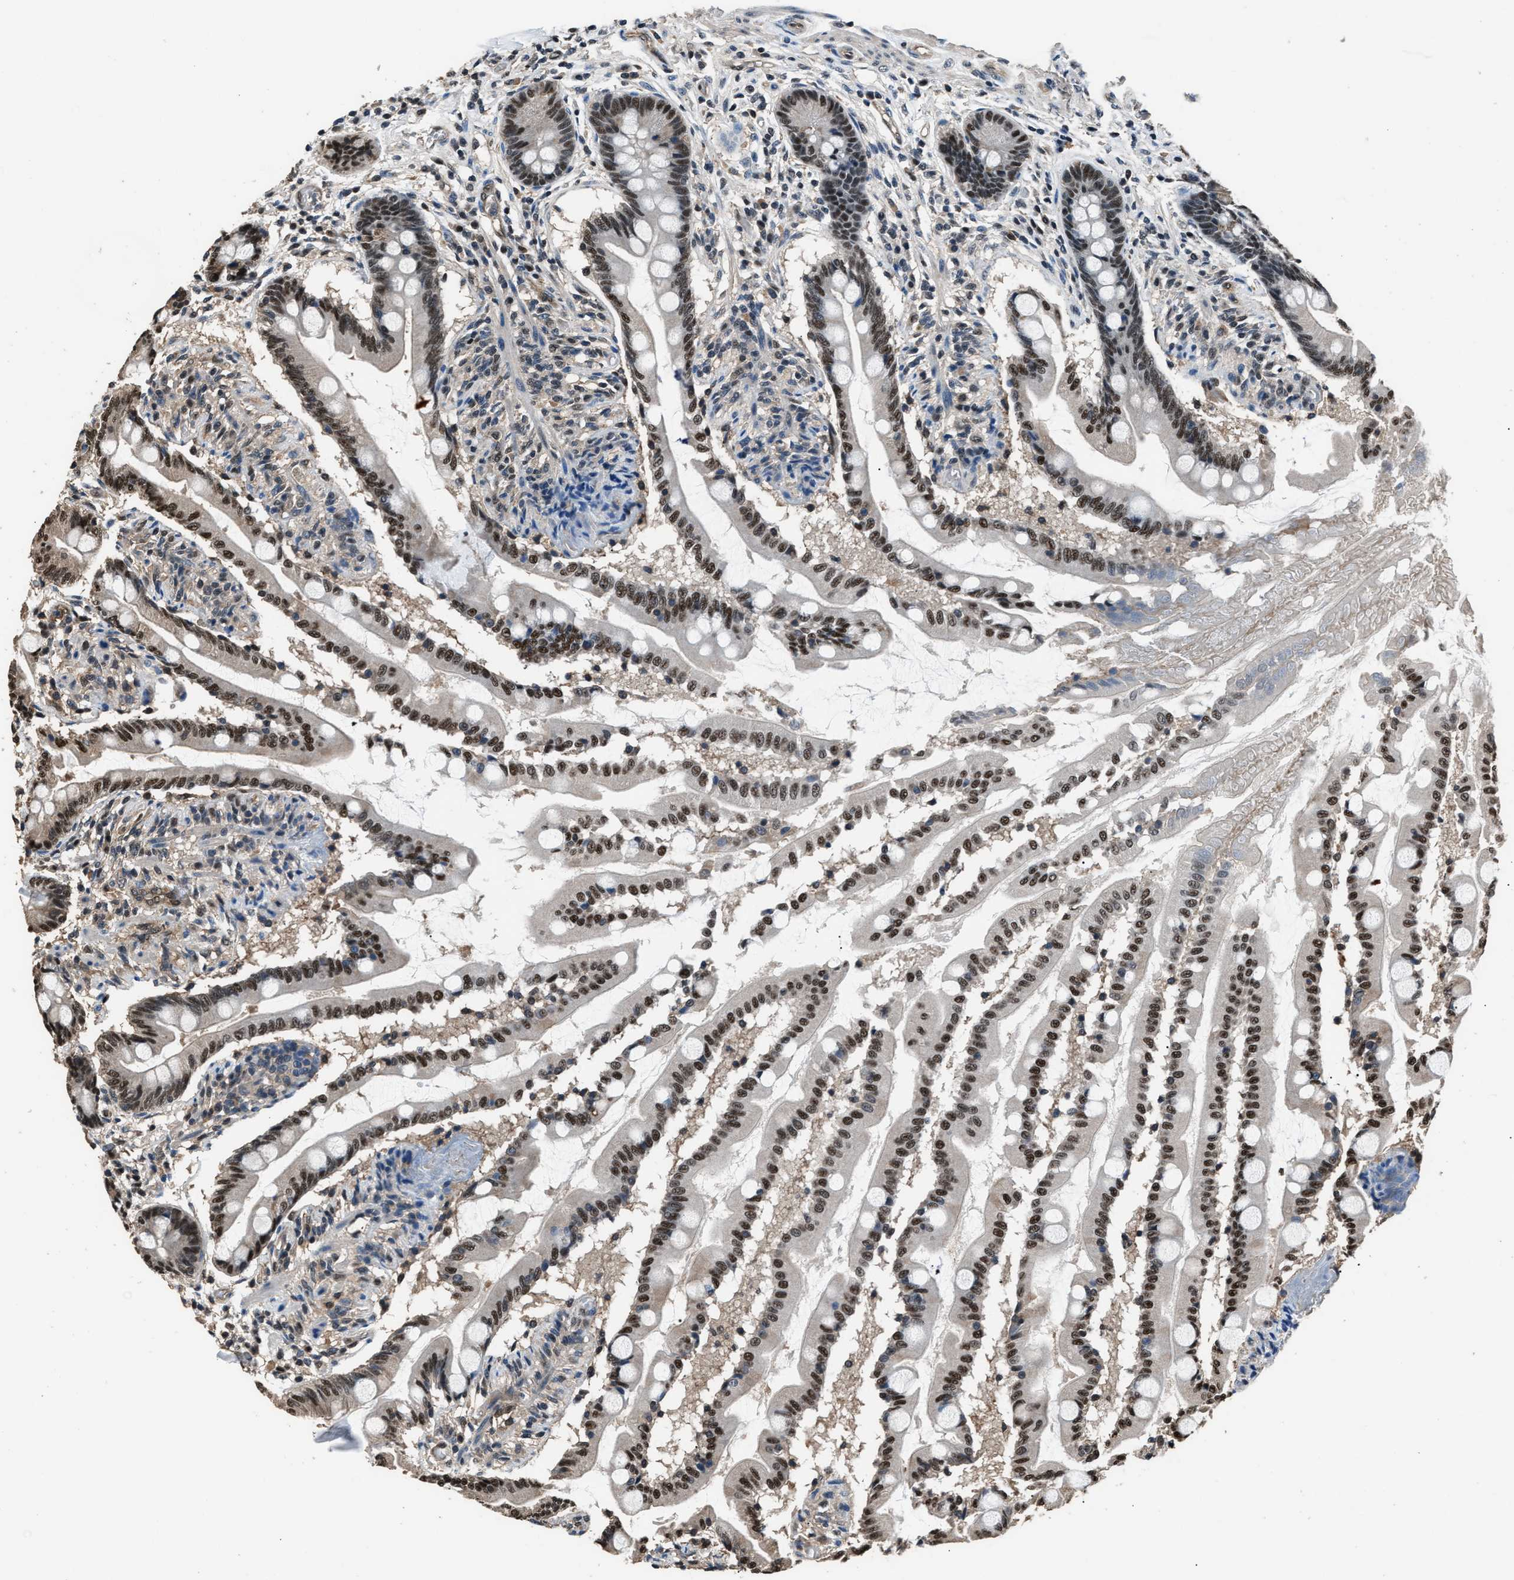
{"staining": {"intensity": "moderate", "quantity": ">75%", "location": "cytoplasmic/membranous,nuclear"}, "tissue": "small intestine", "cell_type": "Glandular cells", "image_type": "normal", "snomed": [{"axis": "morphology", "description": "Normal tissue, NOS"}, {"axis": "topography", "description": "Small intestine"}], "caption": "A micrograph of human small intestine stained for a protein exhibits moderate cytoplasmic/membranous,nuclear brown staining in glandular cells. The protein is stained brown, and the nuclei are stained in blue (DAB (3,3'-diaminobenzidine) IHC with brightfield microscopy, high magnification).", "gene": "DFFA", "patient": {"sex": "female", "age": 56}}